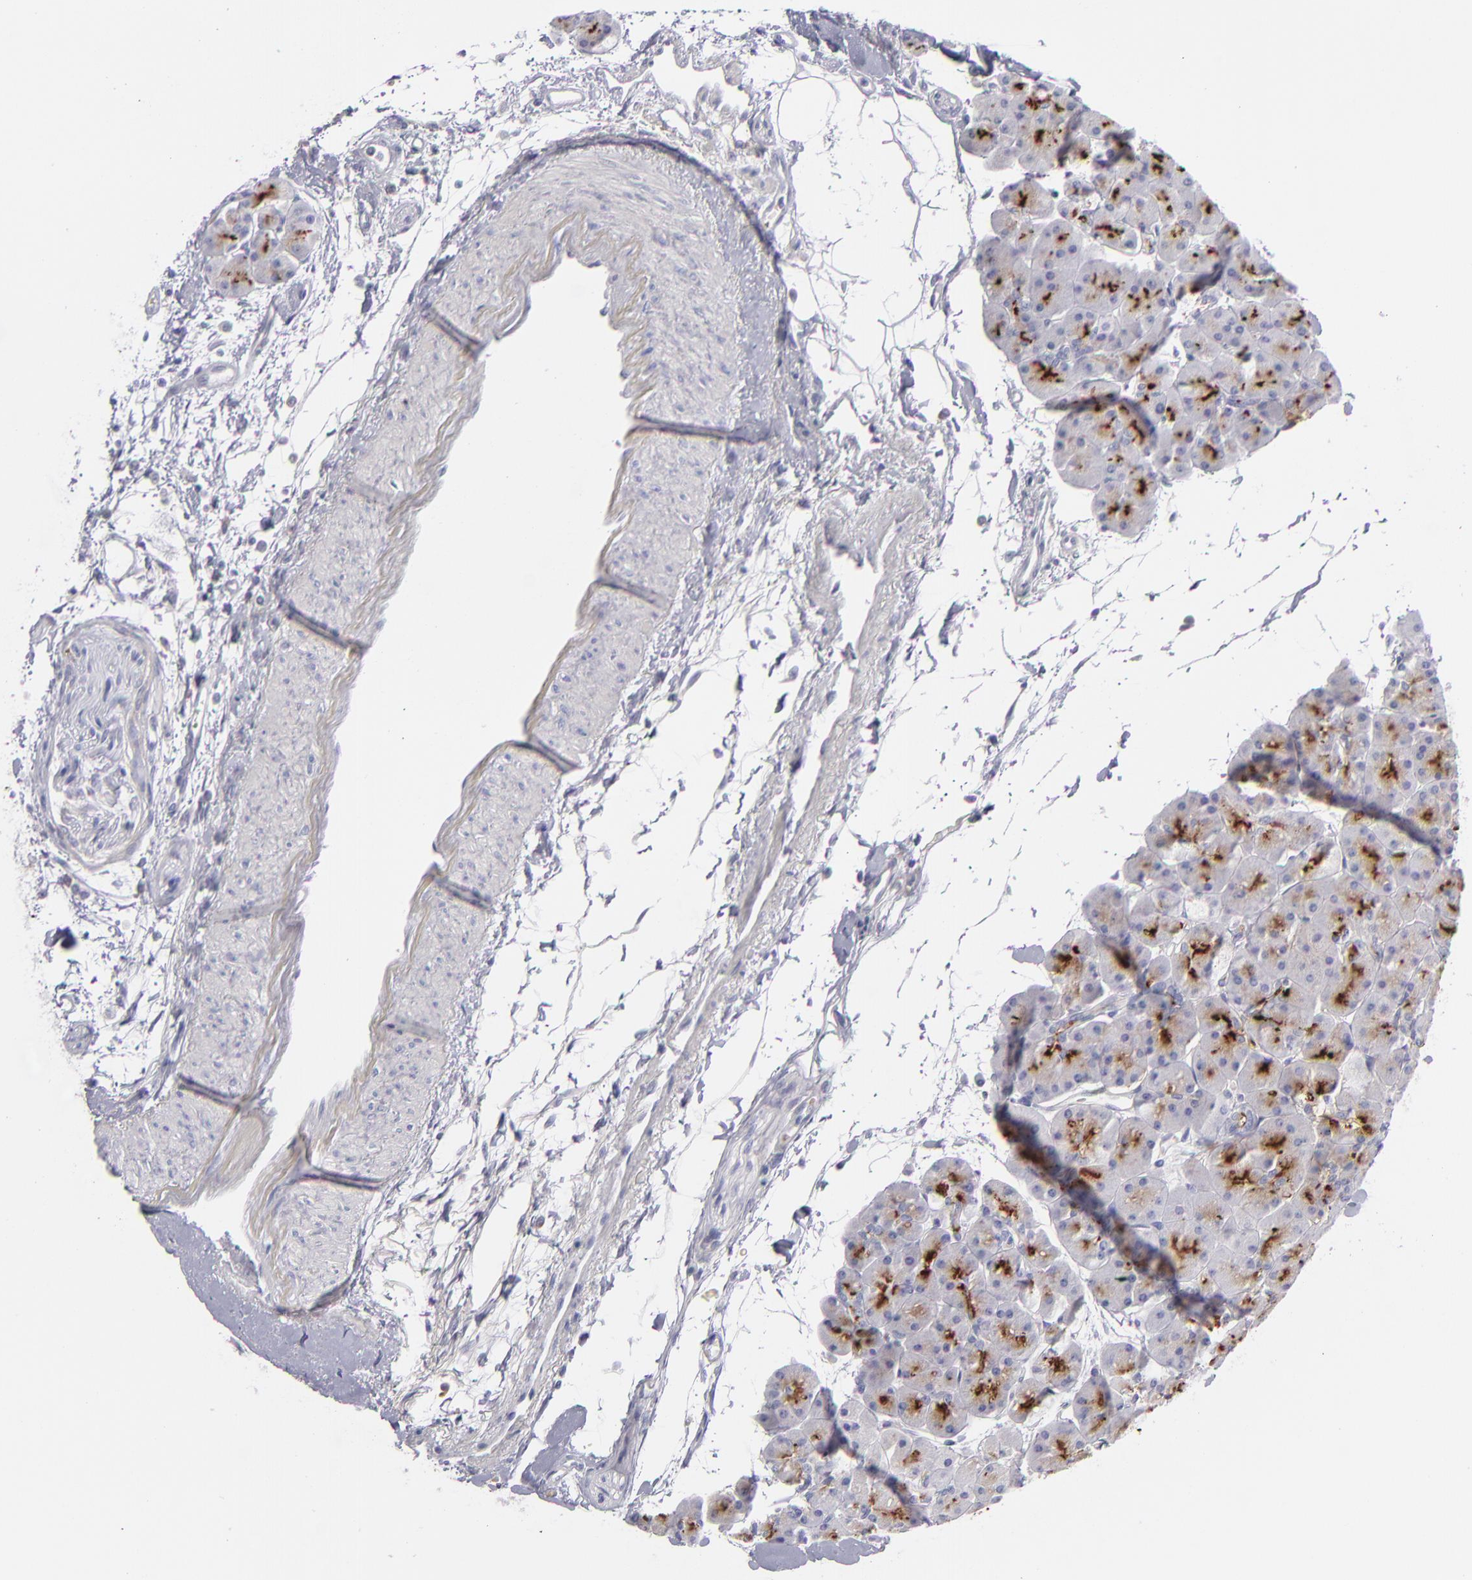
{"staining": {"intensity": "strong", "quantity": "25%-75%", "location": "cytoplasmic/membranous"}, "tissue": "pancreas", "cell_type": "Exocrine glandular cells", "image_type": "normal", "snomed": [{"axis": "morphology", "description": "Normal tissue, NOS"}, {"axis": "topography", "description": "Pancreas"}], "caption": "Brown immunohistochemical staining in normal pancreas demonstrates strong cytoplasmic/membranous positivity in about 25%-75% of exocrine glandular cells. (IHC, brightfield microscopy, high magnification).", "gene": "ANPEP", "patient": {"sex": "male", "age": 66}}